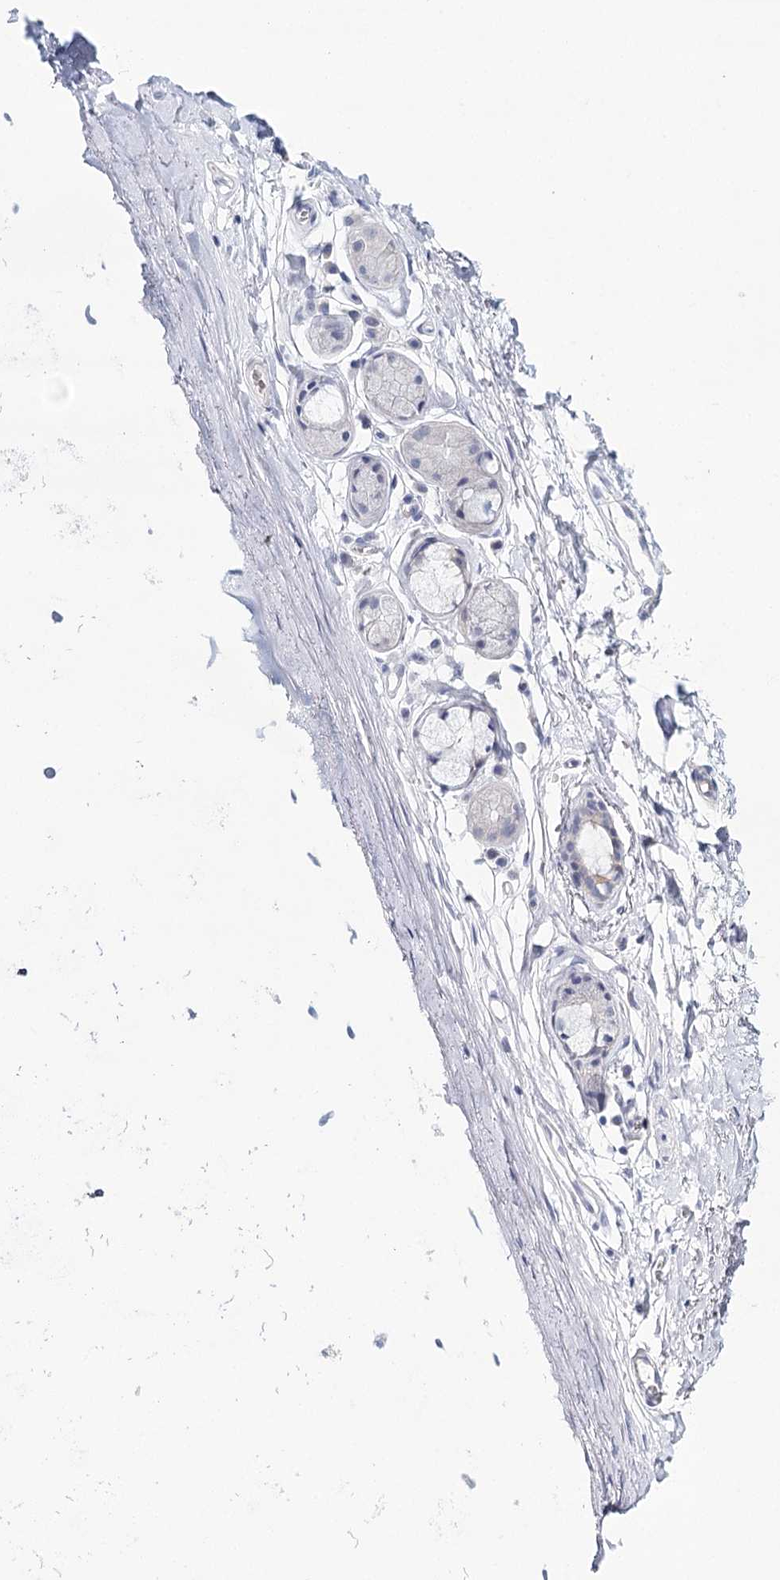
{"staining": {"intensity": "negative", "quantity": "none", "location": "none"}, "tissue": "adipose tissue", "cell_type": "Adipocytes", "image_type": "normal", "snomed": [{"axis": "morphology", "description": "Normal tissue, NOS"}, {"axis": "topography", "description": "Lymph node"}, {"axis": "topography", "description": "Bronchus"}], "caption": "DAB immunohistochemical staining of unremarkable human adipose tissue demonstrates no significant positivity in adipocytes. Brightfield microscopy of immunohistochemistry (IHC) stained with DAB (3,3'-diaminobenzidine) (brown) and hematoxylin (blue), captured at high magnification.", "gene": "HSPA4L", "patient": {"sex": "male", "age": 63}}